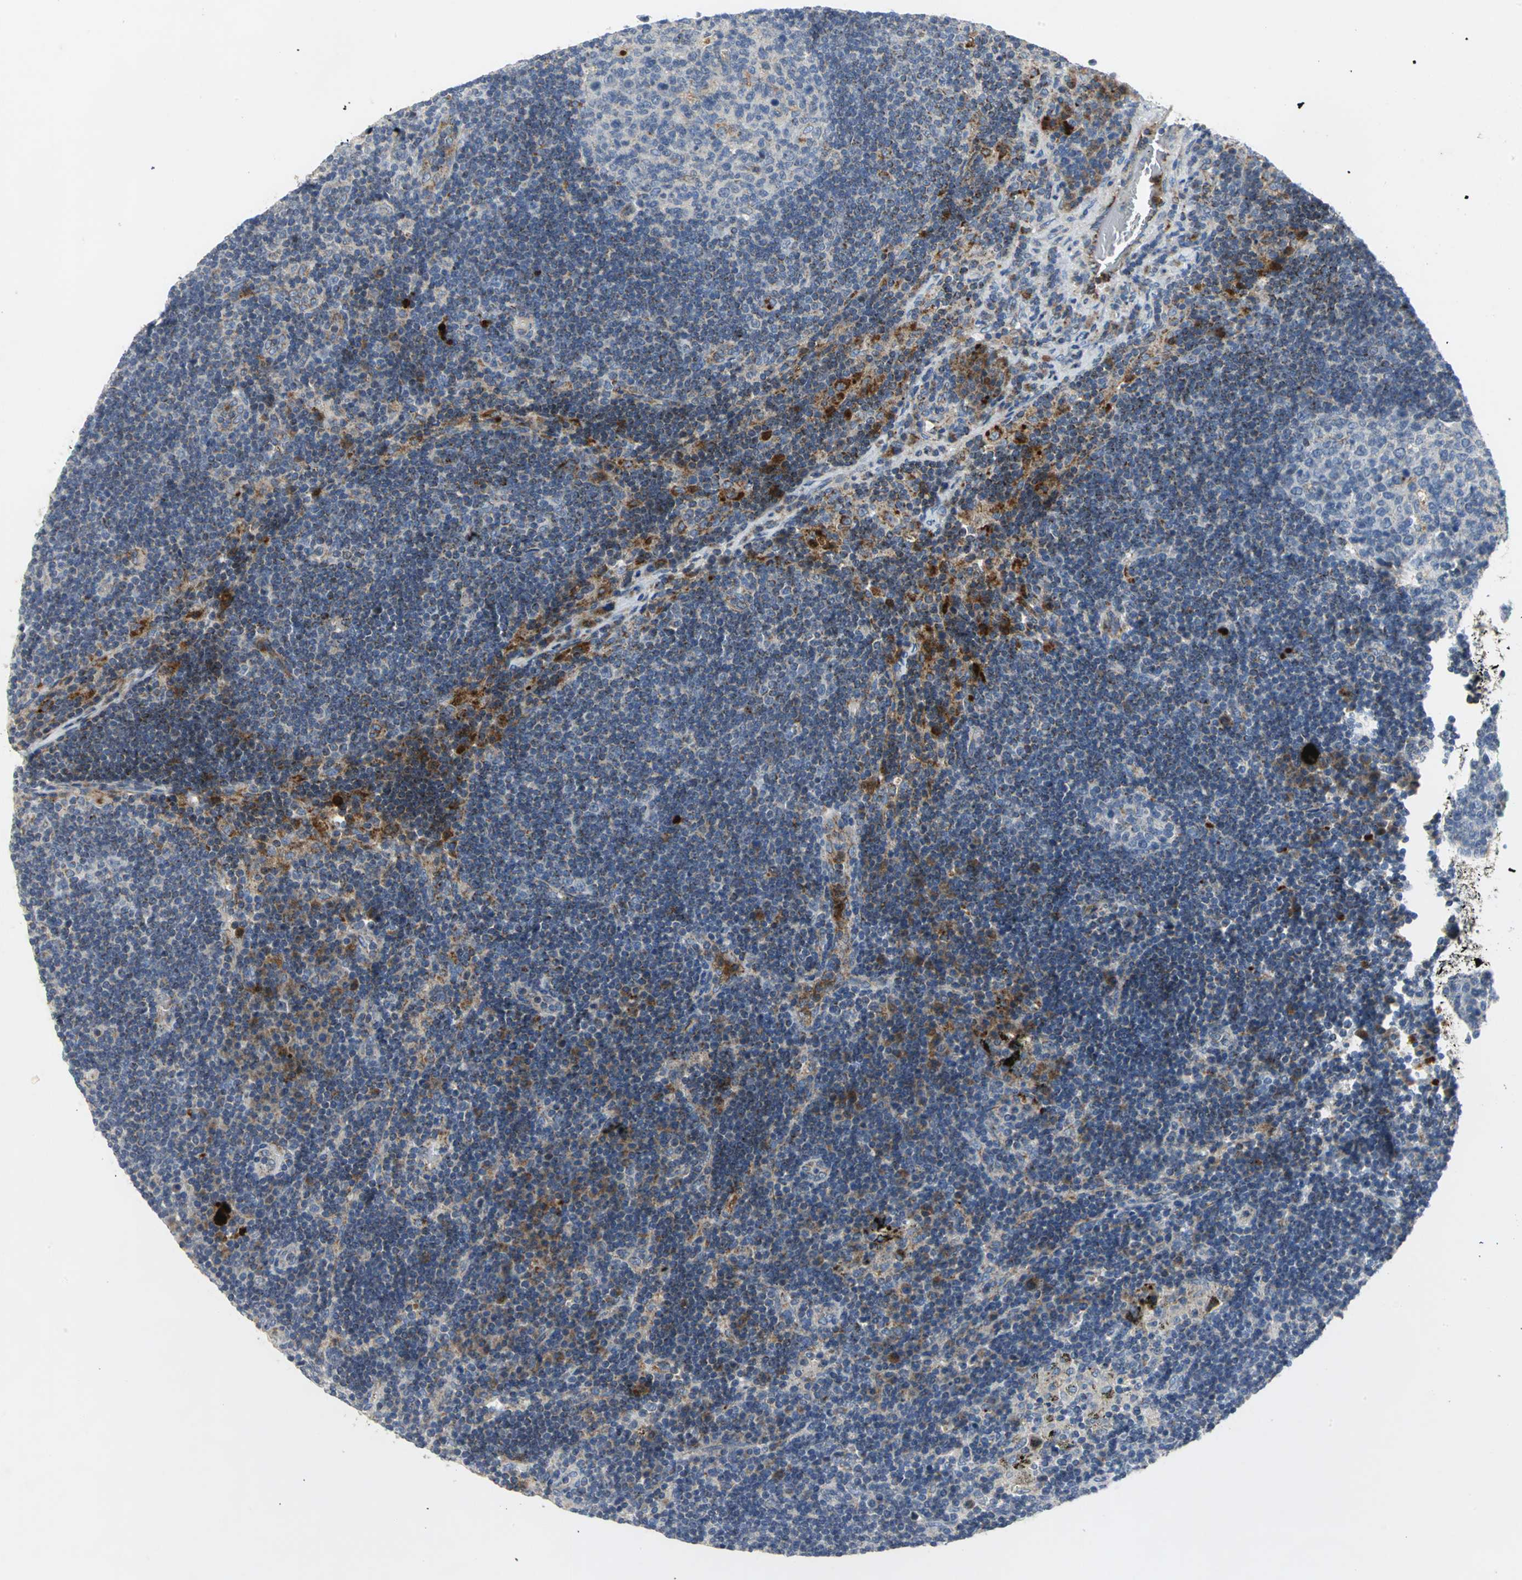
{"staining": {"intensity": "weak", "quantity": "25%-75%", "location": "cytoplasmic/membranous"}, "tissue": "lymph node", "cell_type": "Germinal center cells", "image_type": "normal", "snomed": [{"axis": "morphology", "description": "Normal tissue, NOS"}, {"axis": "morphology", "description": "Squamous cell carcinoma, metastatic, NOS"}, {"axis": "topography", "description": "Lymph node"}], "caption": "Immunohistochemical staining of unremarkable human lymph node shows low levels of weak cytoplasmic/membranous staining in approximately 25%-75% of germinal center cells. (IHC, brightfield microscopy, high magnification).", "gene": "SPPL2B", "patient": {"sex": "female", "age": 53}}